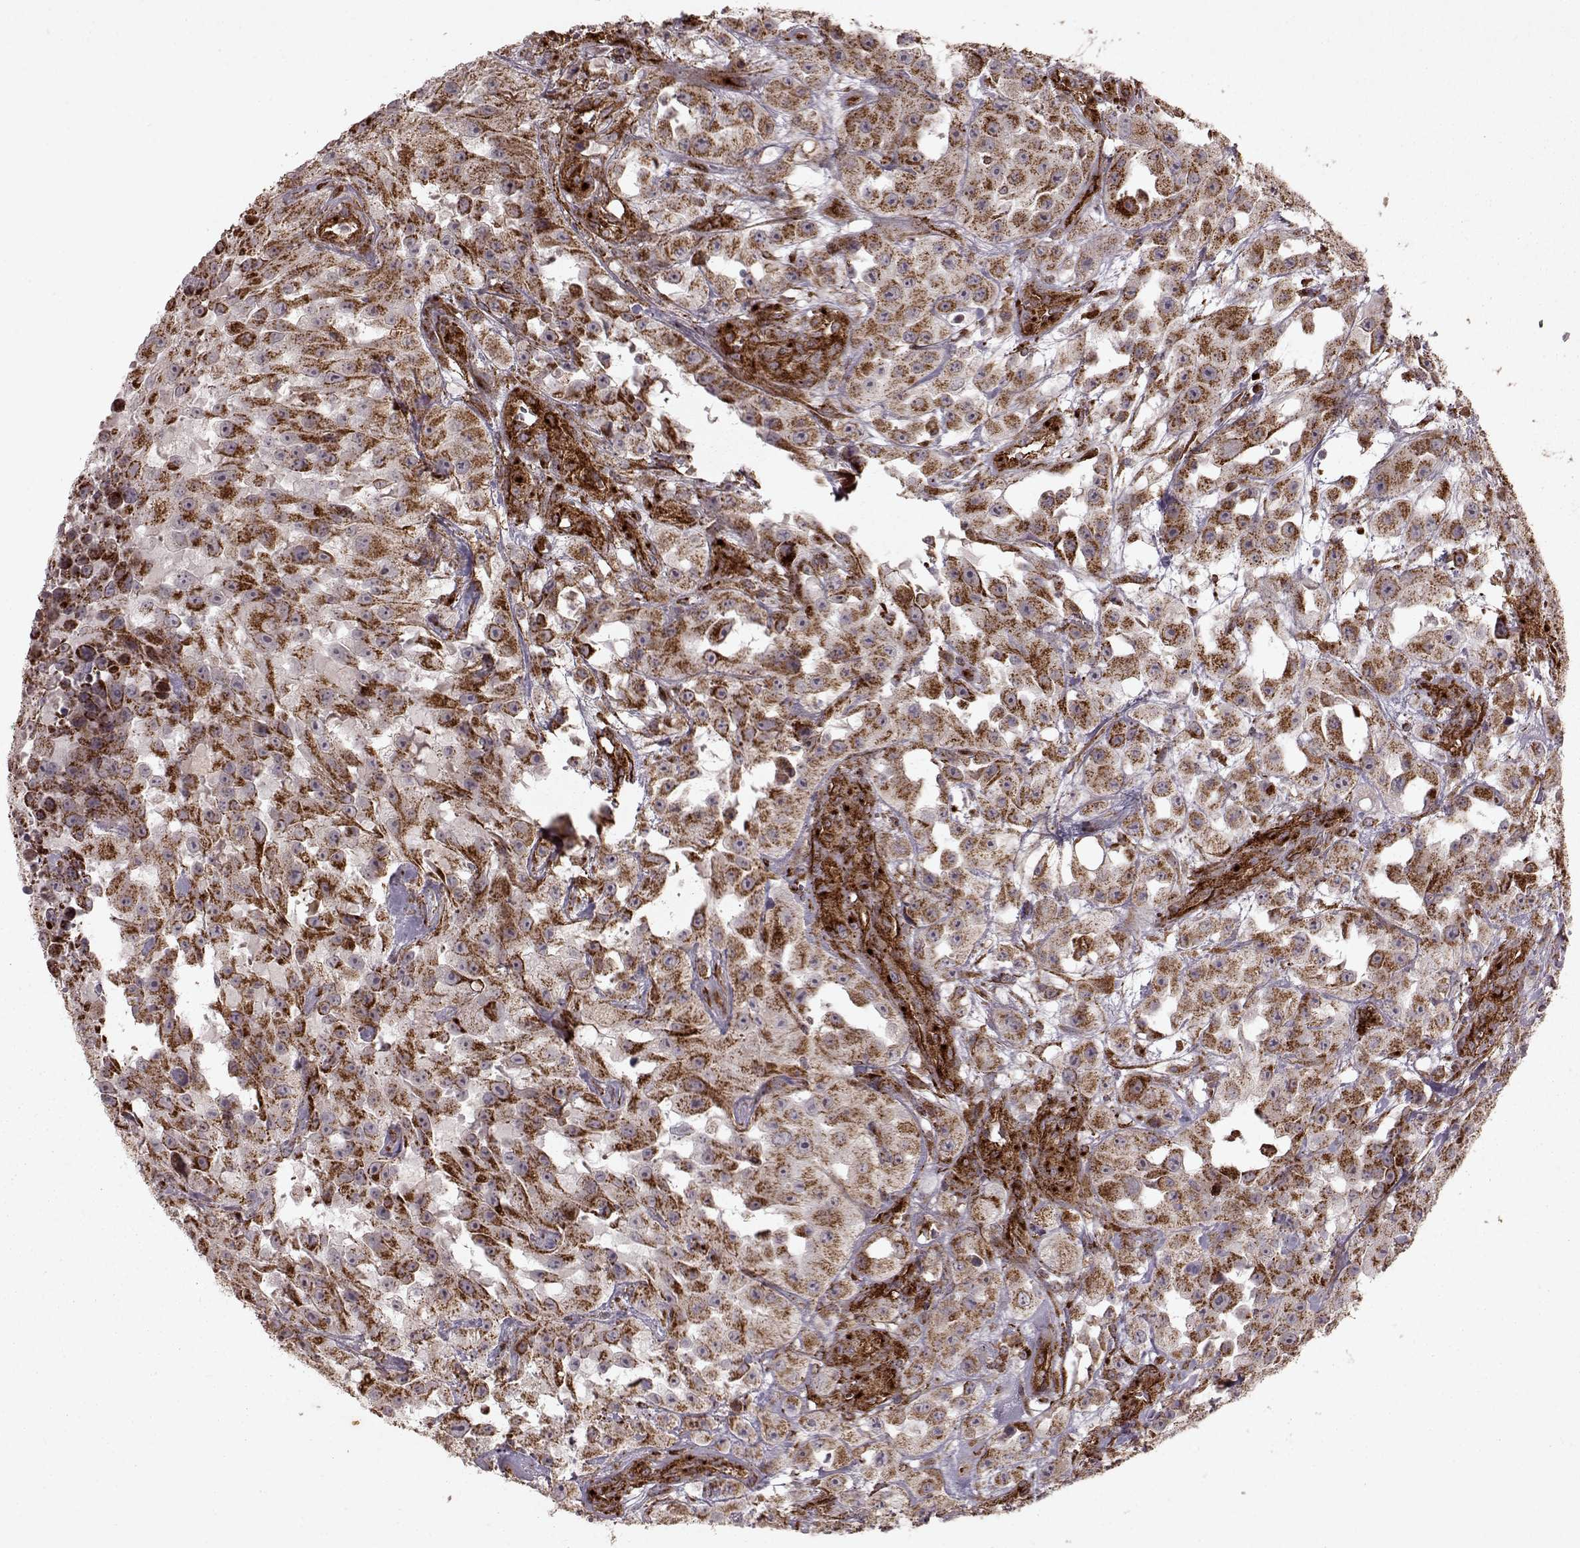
{"staining": {"intensity": "moderate", "quantity": ">75%", "location": "cytoplasmic/membranous"}, "tissue": "urothelial cancer", "cell_type": "Tumor cells", "image_type": "cancer", "snomed": [{"axis": "morphology", "description": "Urothelial carcinoma, High grade"}, {"axis": "topography", "description": "Urinary bladder"}], "caption": "A high-resolution histopathology image shows immunohistochemistry staining of urothelial cancer, which reveals moderate cytoplasmic/membranous staining in approximately >75% of tumor cells. (Stains: DAB in brown, nuclei in blue, Microscopy: brightfield microscopy at high magnification).", "gene": "FXN", "patient": {"sex": "male", "age": 79}}